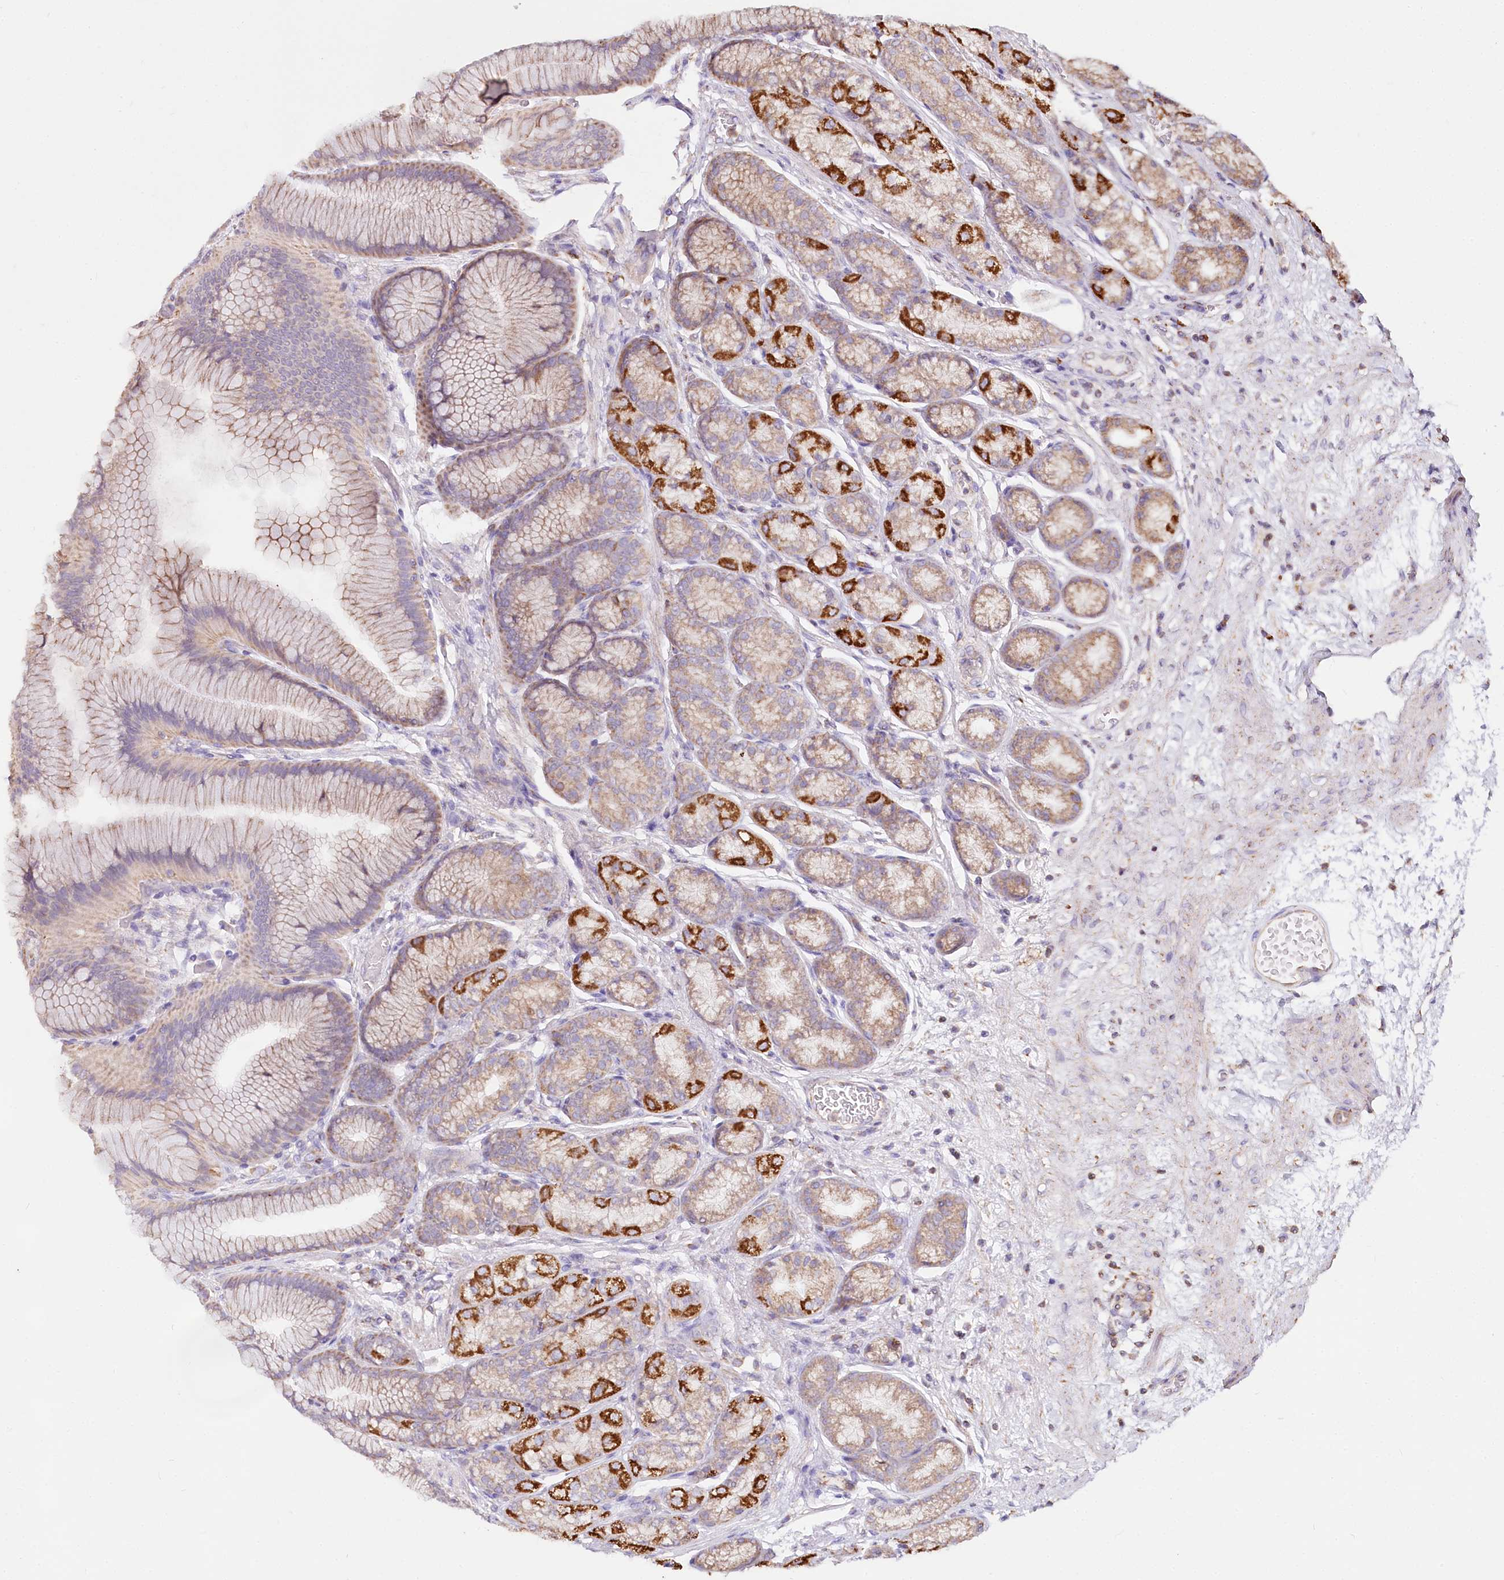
{"staining": {"intensity": "moderate", "quantity": "<25%", "location": "cytoplasmic/membranous"}, "tissue": "stomach", "cell_type": "Glandular cells", "image_type": "normal", "snomed": [{"axis": "morphology", "description": "Normal tissue, NOS"}, {"axis": "morphology", "description": "Adenocarcinoma, NOS"}, {"axis": "morphology", "description": "Adenocarcinoma, High grade"}, {"axis": "topography", "description": "Stomach, upper"}, {"axis": "topography", "description": "Stomach"}], "caption": "Normal stomach was stained to show a protein in brown. There is low levels of moderate cytoplasmic/membranous staining in about <25% of glandular cells.", "gene": "TASOR2", "patient": {"sex": "female", "age": 65}}